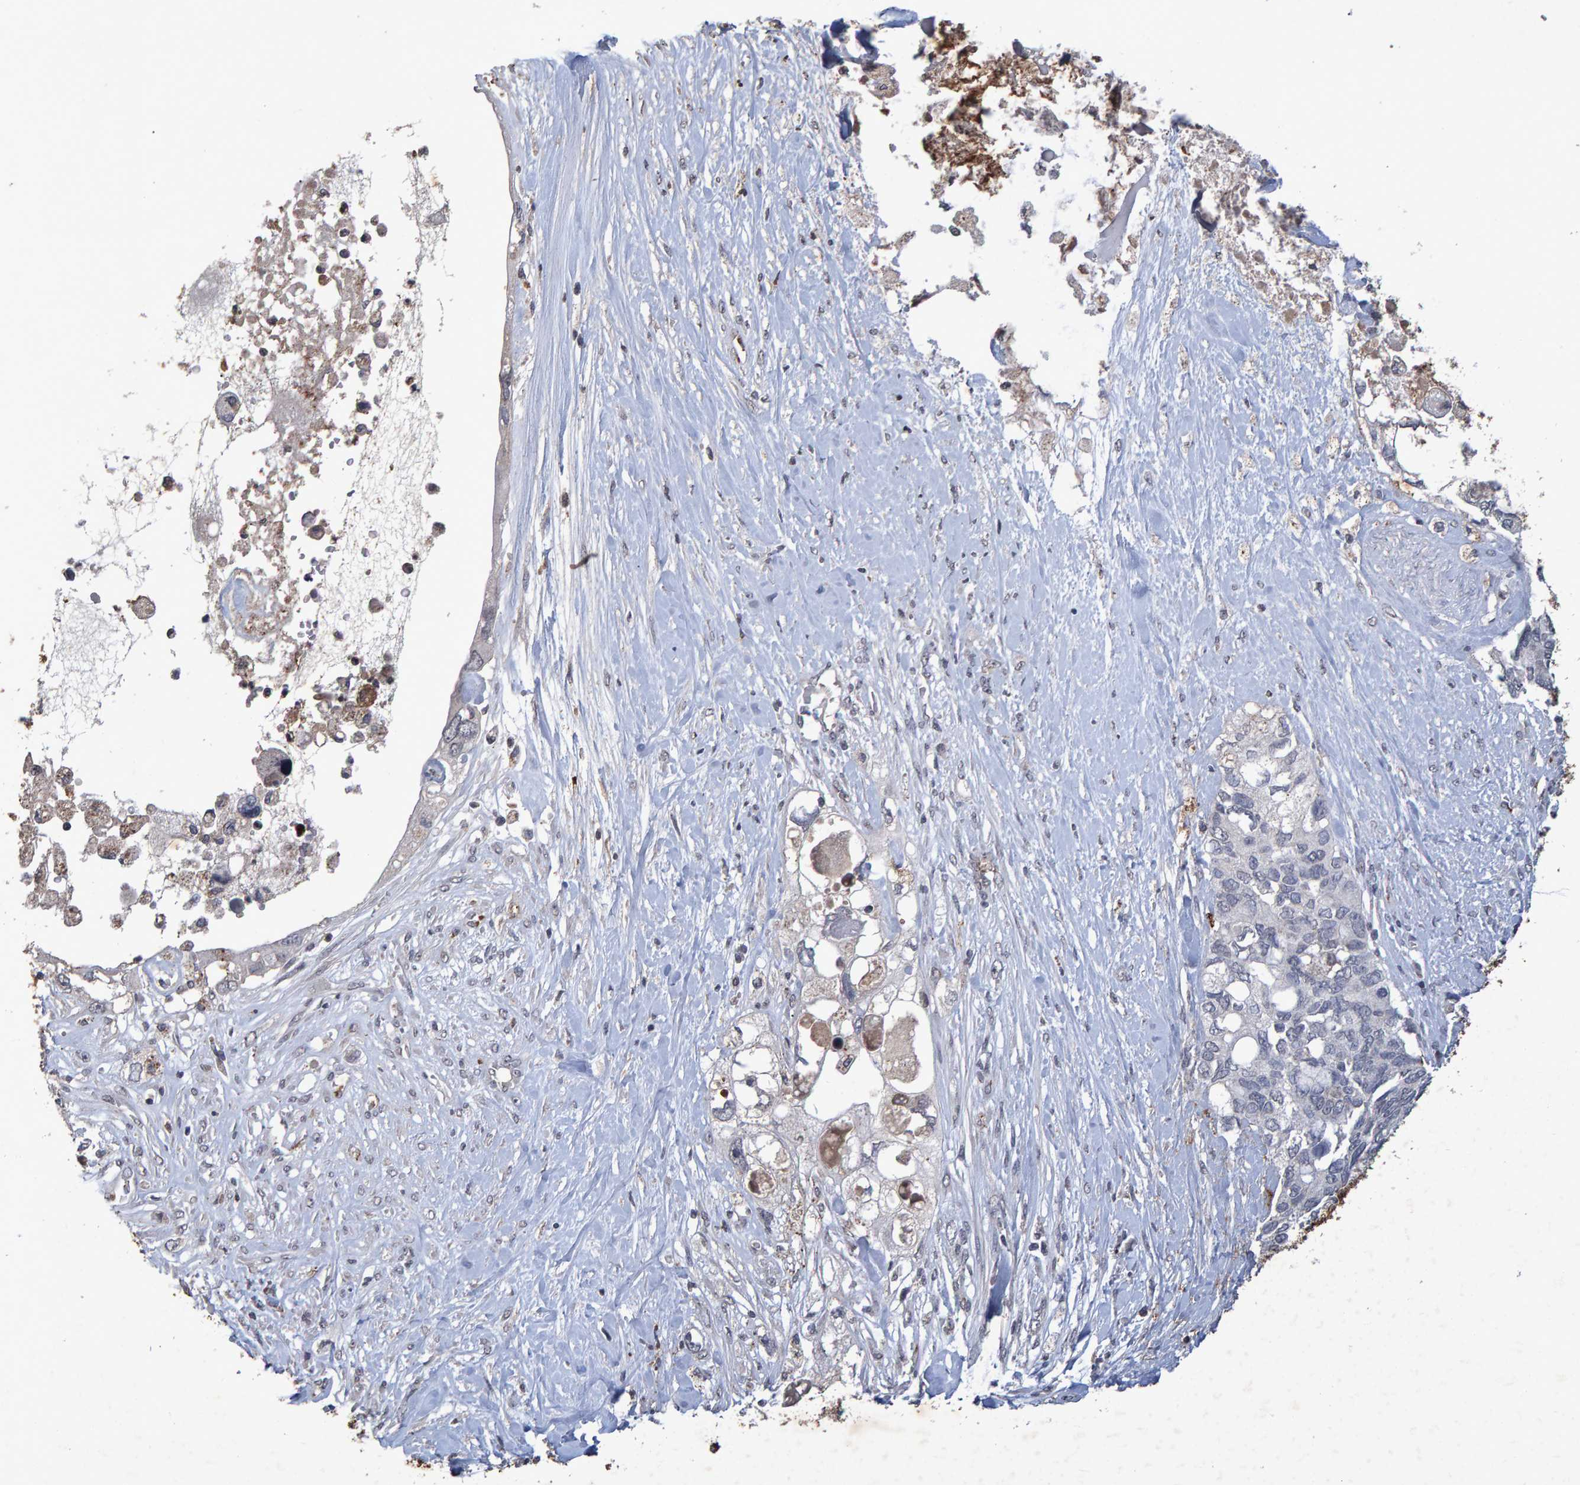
{"staining": {"intensity": "negative", "quantity": "none", "location": "none"}, "tissue": "pancreatic cancer", "cell_type": "Tumor cells", "image_type": "cancer", "snomed": [{"axis": "morphology", "description": "Adenocarcinoma, NOS"}, {"axis": "topography", "description": "Pancreas"}], "caption": "Protein analysis of adenocarcinoma (pancreatic) shows no significant positivity in tumor cells.", "gene": "GALC", "patient": {"sex": "female", "age": 56}}